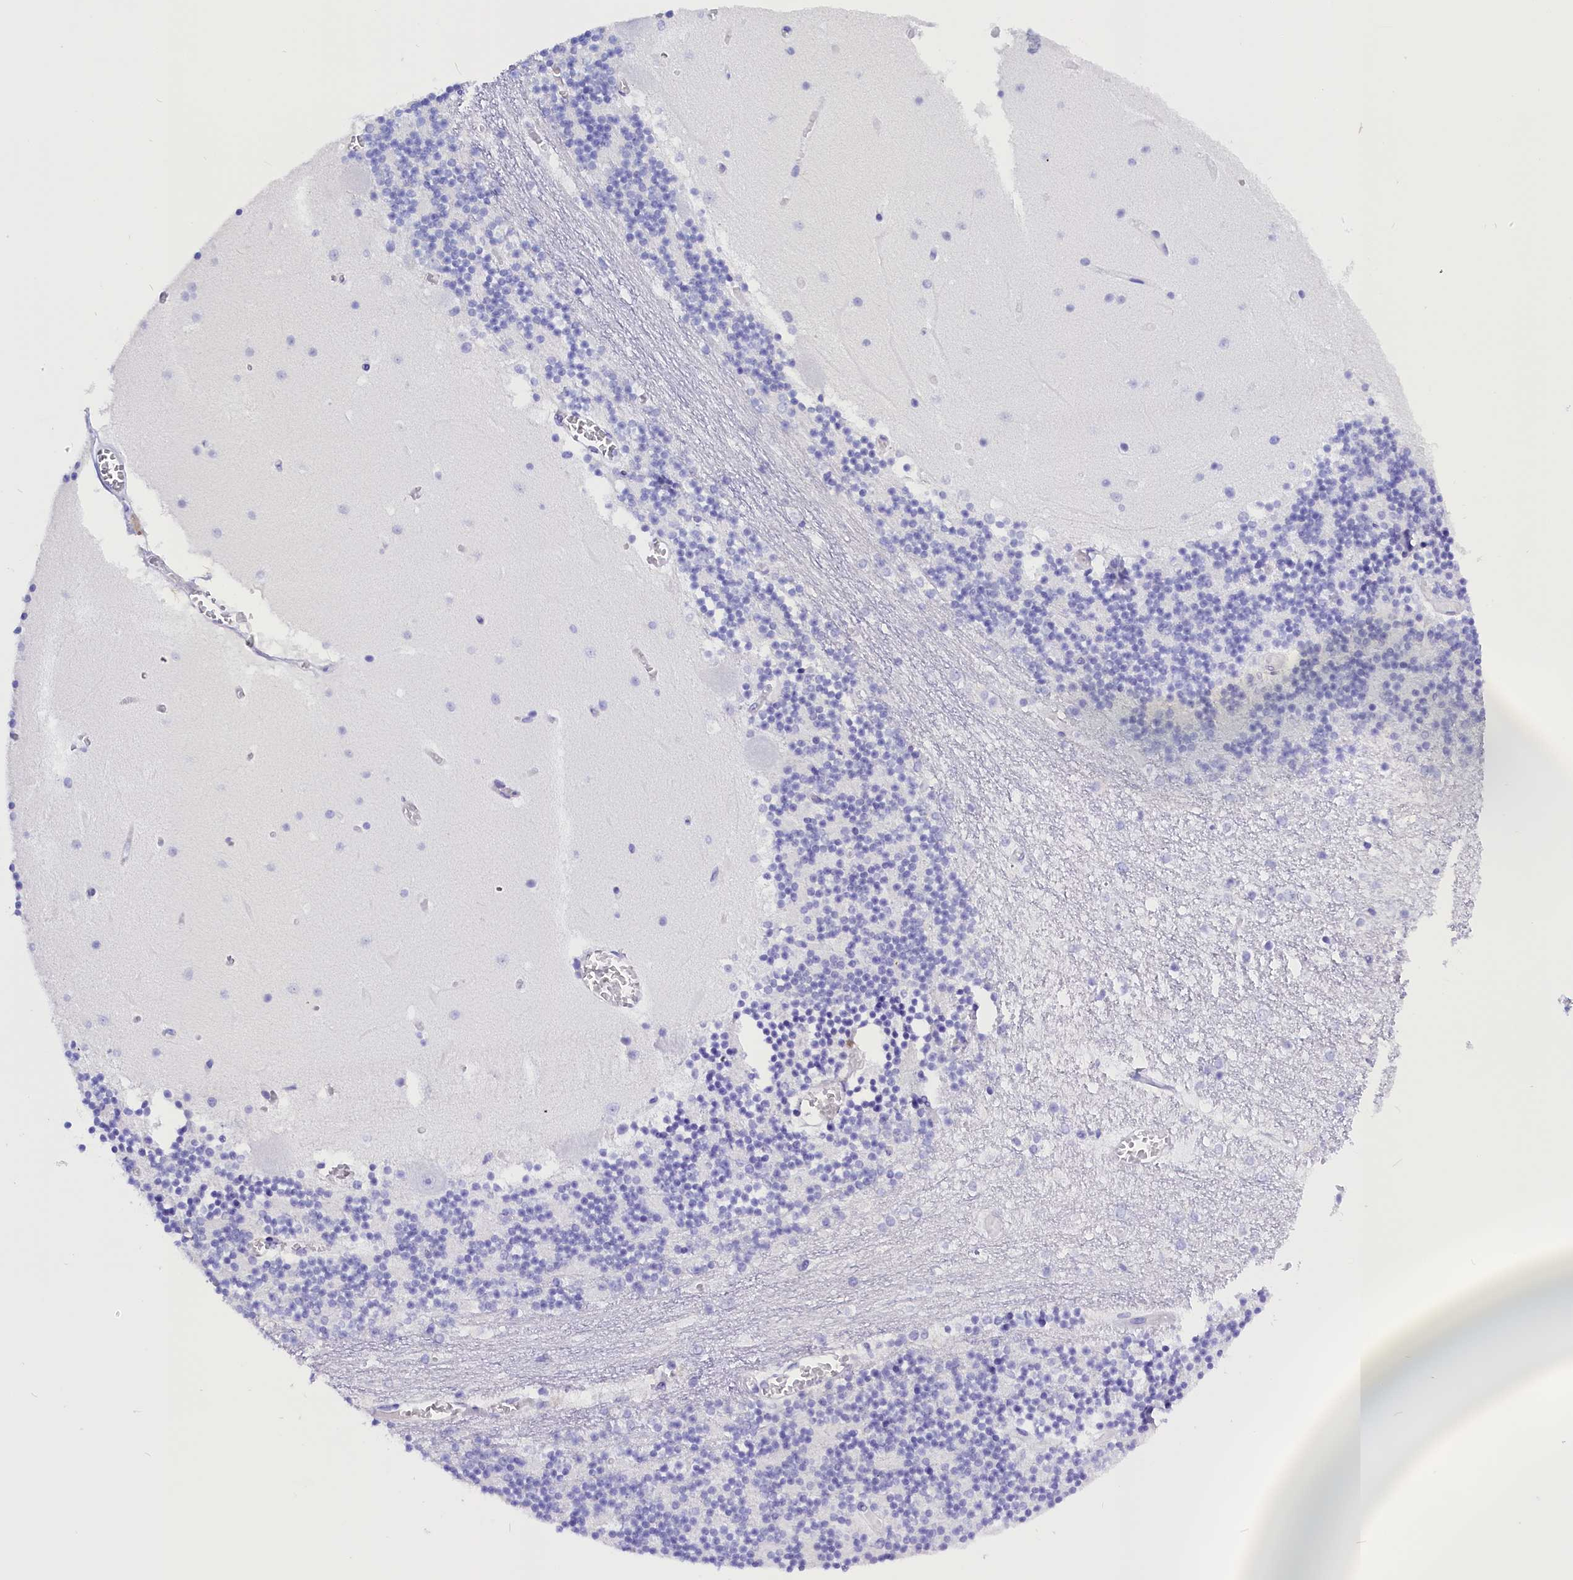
{"staining": {"intensity": "negative", "quantity": "none", "location": "none"}, "tissue": "cerebellum", "cell_type": "Cells in granular layer", "image_type": "normal", "snomed": [{"axis": "morphology", "description": "Normal tissue, NOS"}, {"axis": "topography", "description": "Cerebellum"}], "caption": "Unremarkable cerebellum was stained to show a protein in brown. There is no significant staining in cells in granular layer. (Immunohistochemistry (ihc), brightfield microscopy, high magnification).", "gene": "CLC", "patient": {"sex": "female", "age": 28}}